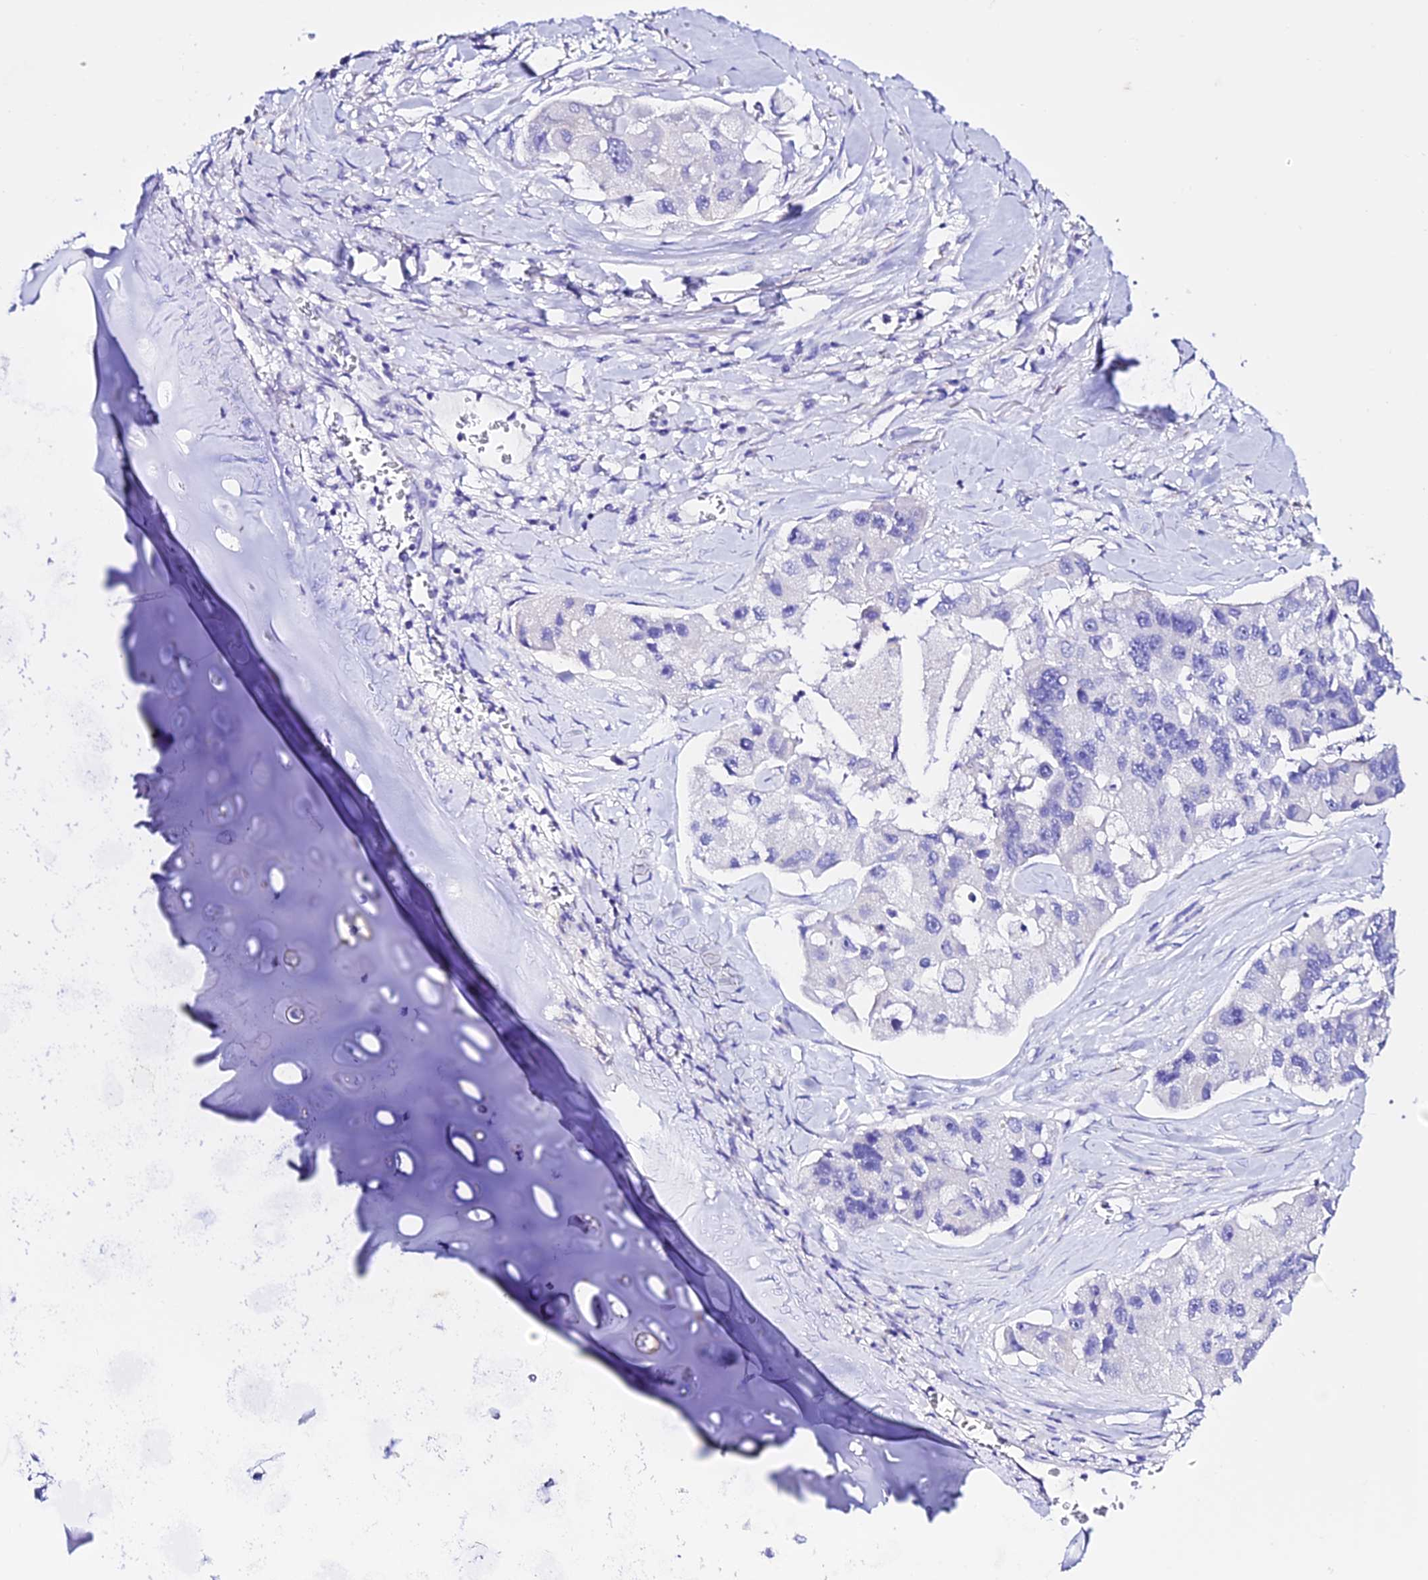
{"staining": {"intensity": "negative", "quantity": "none", "location": "none"}, "tissue": "lung cancer", "cell_type": "Tumor cells", "image_type": "cancer", "snomed": [{"axis": "morphology", "description": "Adenocarcinoma, NOS"}, {"axis": "topography", "description": "Lung"}], "caption": "High magnification brightfield microscopy of adenocarcinoma (lung) stained with DAB (brown) and counterstained with hematoxylin (blue): tumor cells show no significant positivity.", "gene": "TMEM117", "patient": {"sex": "female", "age": 54}}